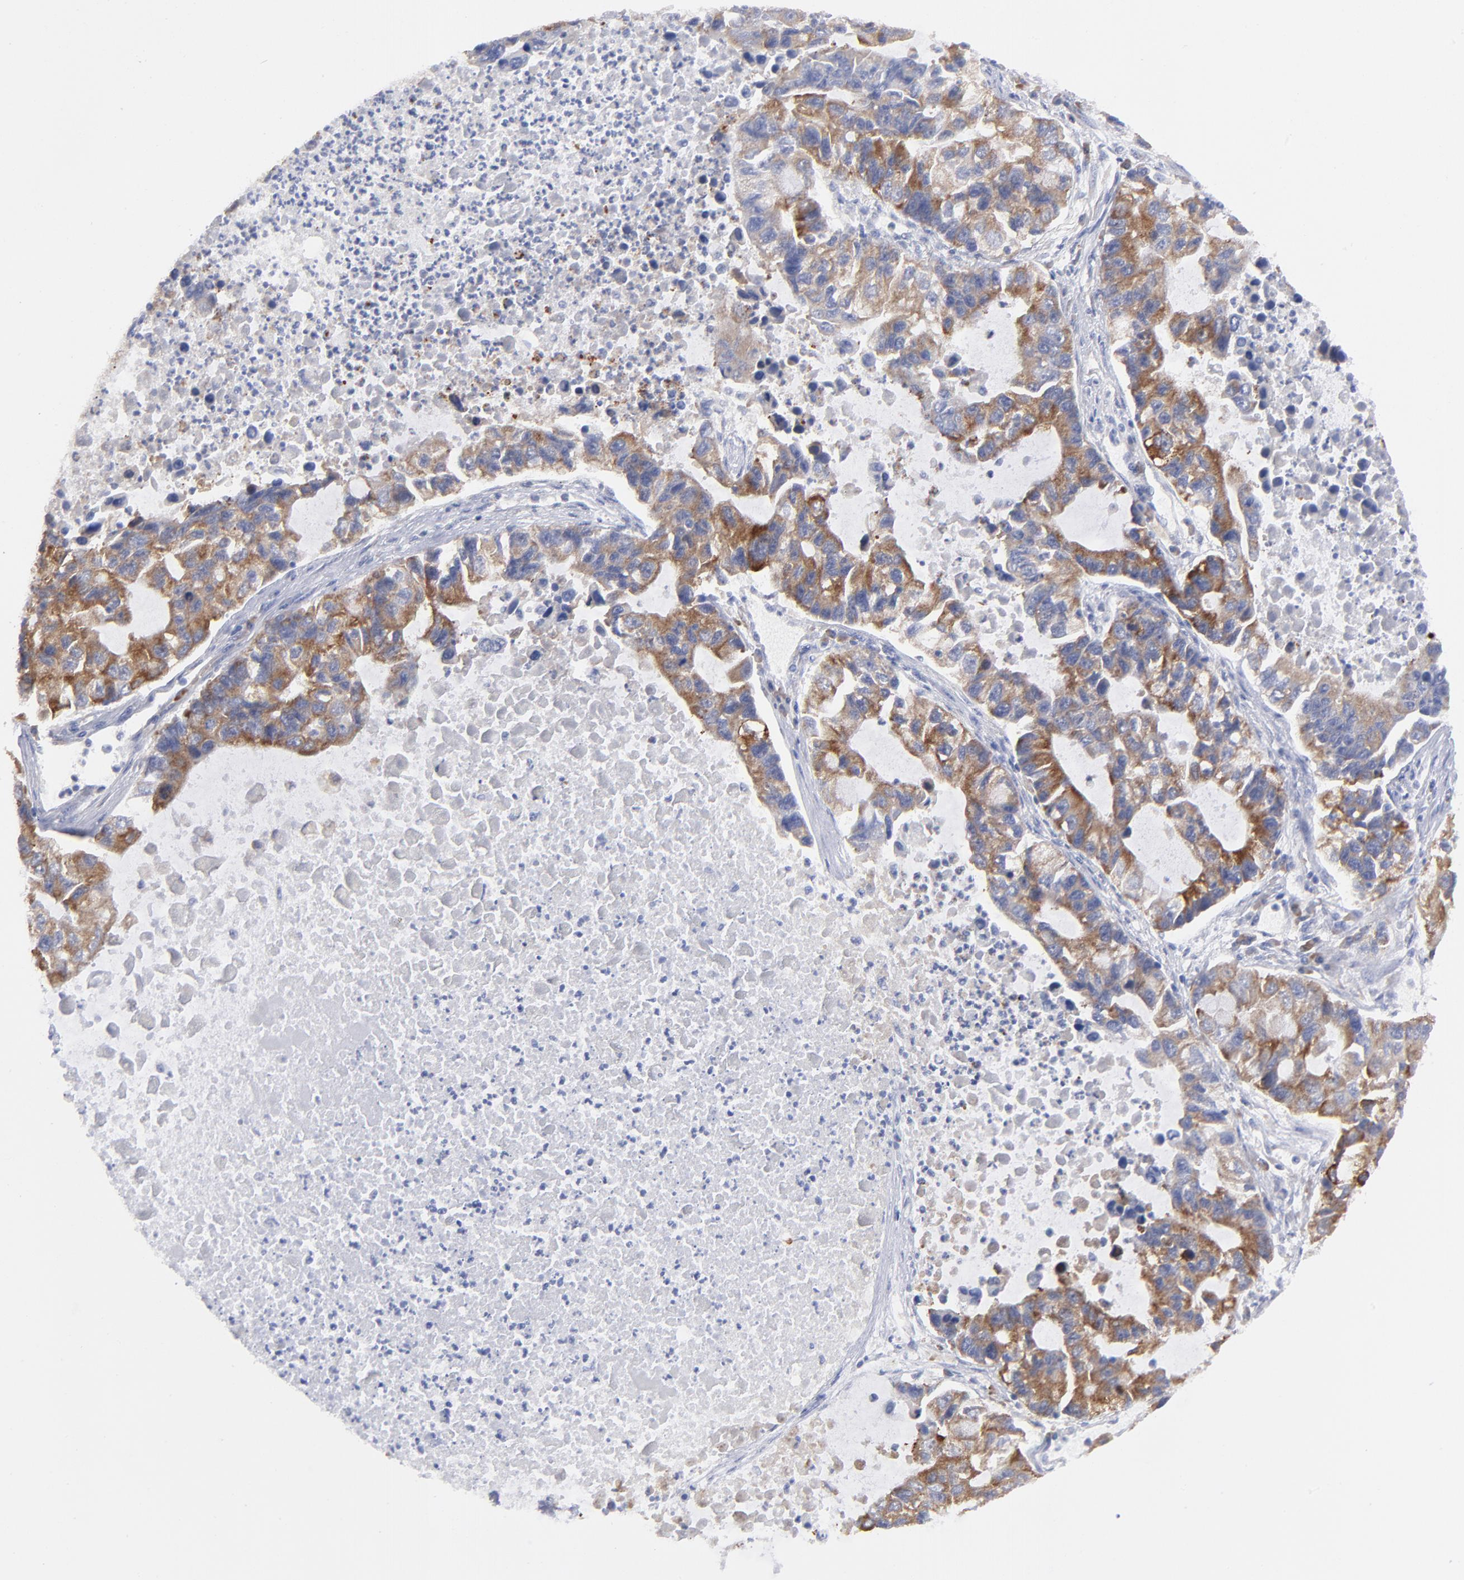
{"staining": {"intensity": "strong", "quantity": ">75%", "location": "cytoplasmic/membranous"}, "tissue": "lung cancer", "cell_type": "Tumor cells", "image_type": "cancer", "snomed": [{"axis": "morphology", "description": "Adenocarcinoma, NOS"}, {"axis": "topography", "description": "Lung"}], "caption": "Protein staining by immunohistochemistry displays strong cytoplasmic/membranous positivity in about >75% of tumor cells in lung adenocarcinoma. (DAB = brown stain, brightfield microscopy at high magnification).", "gene": "EIF2AK2", "patient": {"sex": "female", "age": 51}}